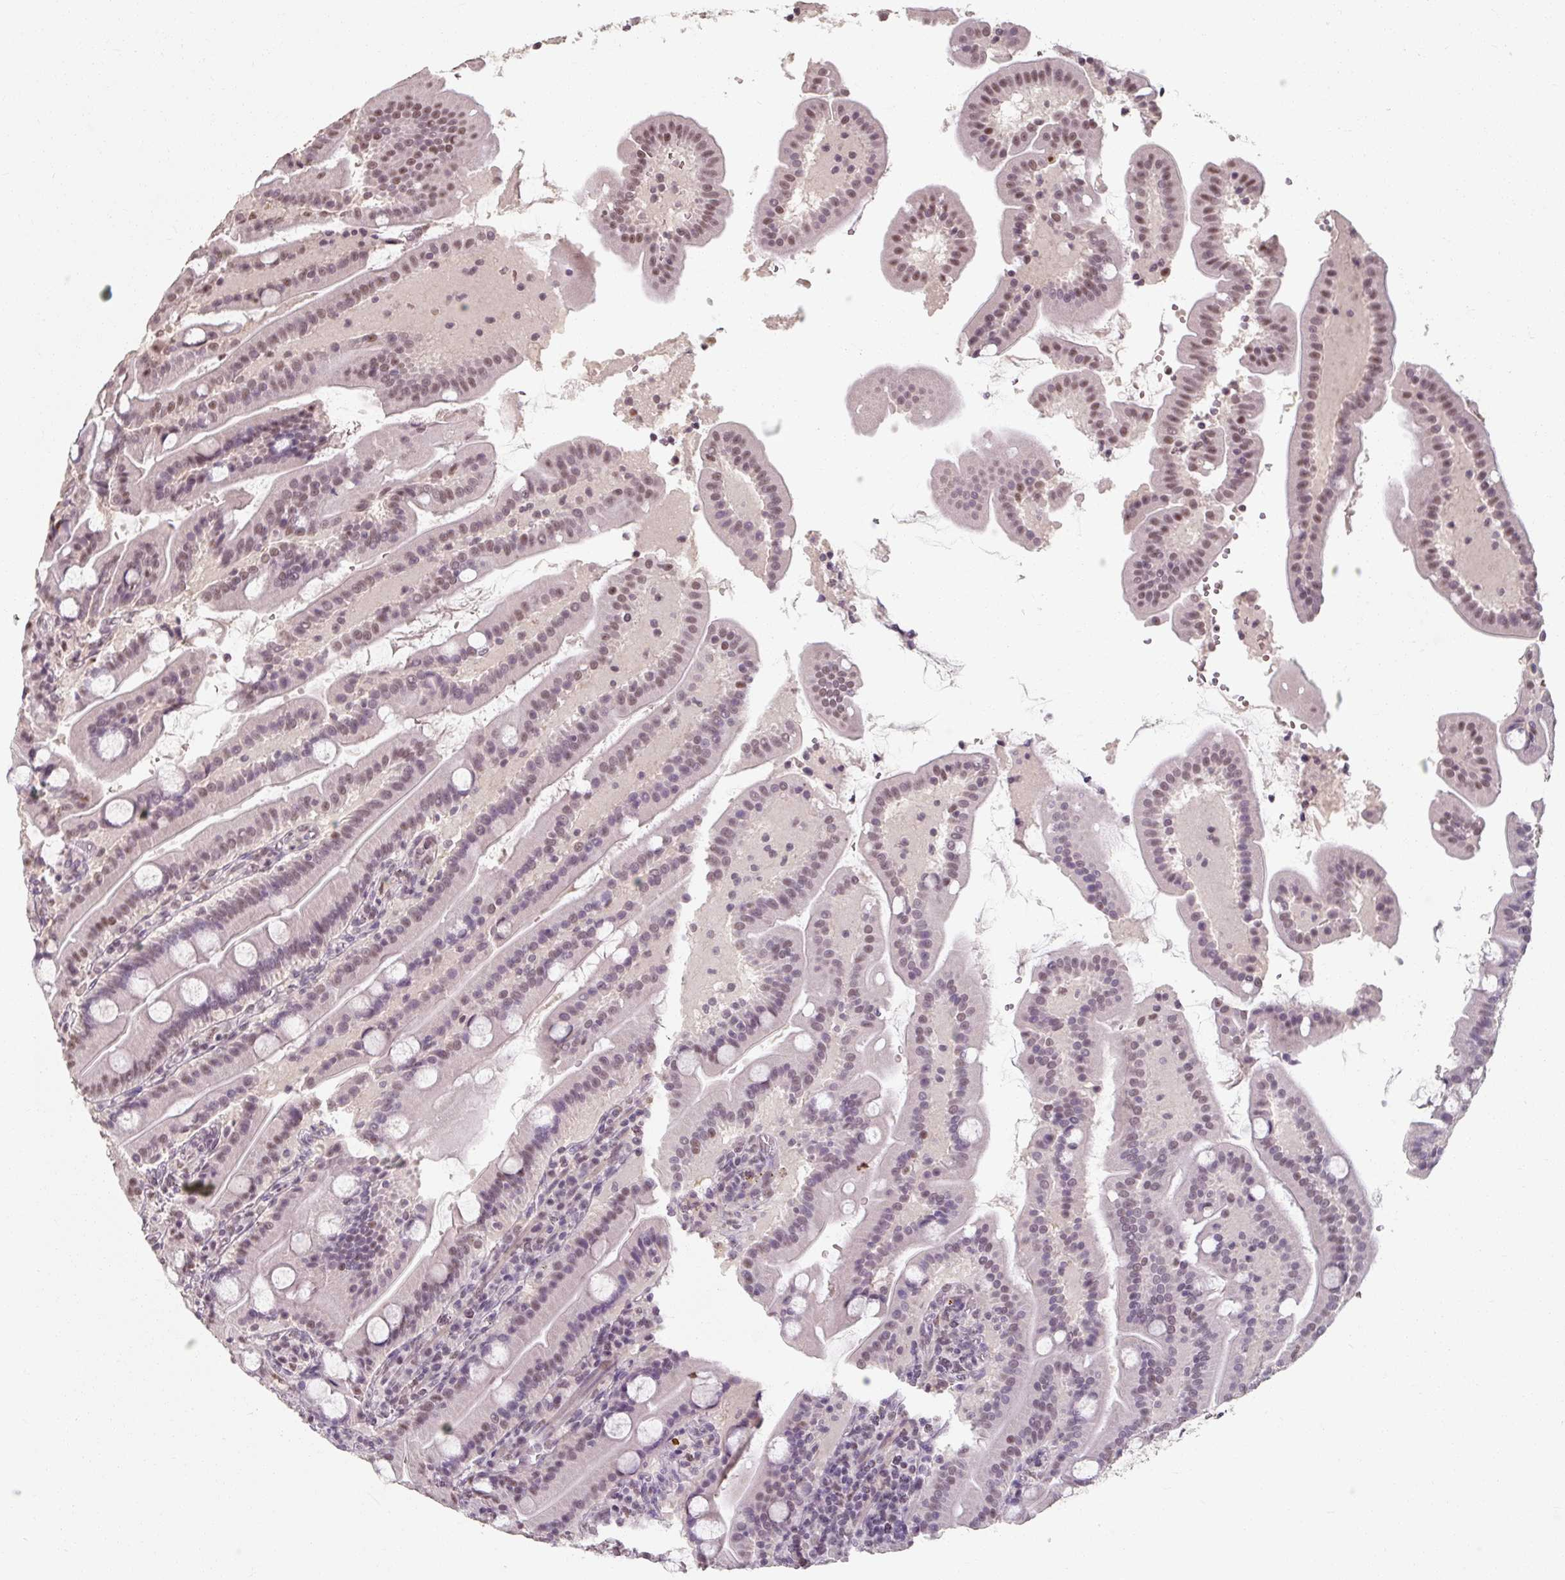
{"staining": {"intensity": "weak", "quantity": "25%-75%", "location": "nuclear"}, "tissue": "duodenum", "cell_type": "Glandular cells", "image_type": "normal", "snomed": [{"axis": "morphology", "description": "Normal tissue, NOS"}, {"axis": "topography", "description": "Duodenum"}], "caption": "Protein expression analysis of normal duodenum demonstrates weak nuclear staining in about 25%-75% of glandular cells. The protein is shown in brown color, while the nuclei are stained blue.", "gene": "ENSG00000291316", "patient": {"sex": "male", "age": 55}}